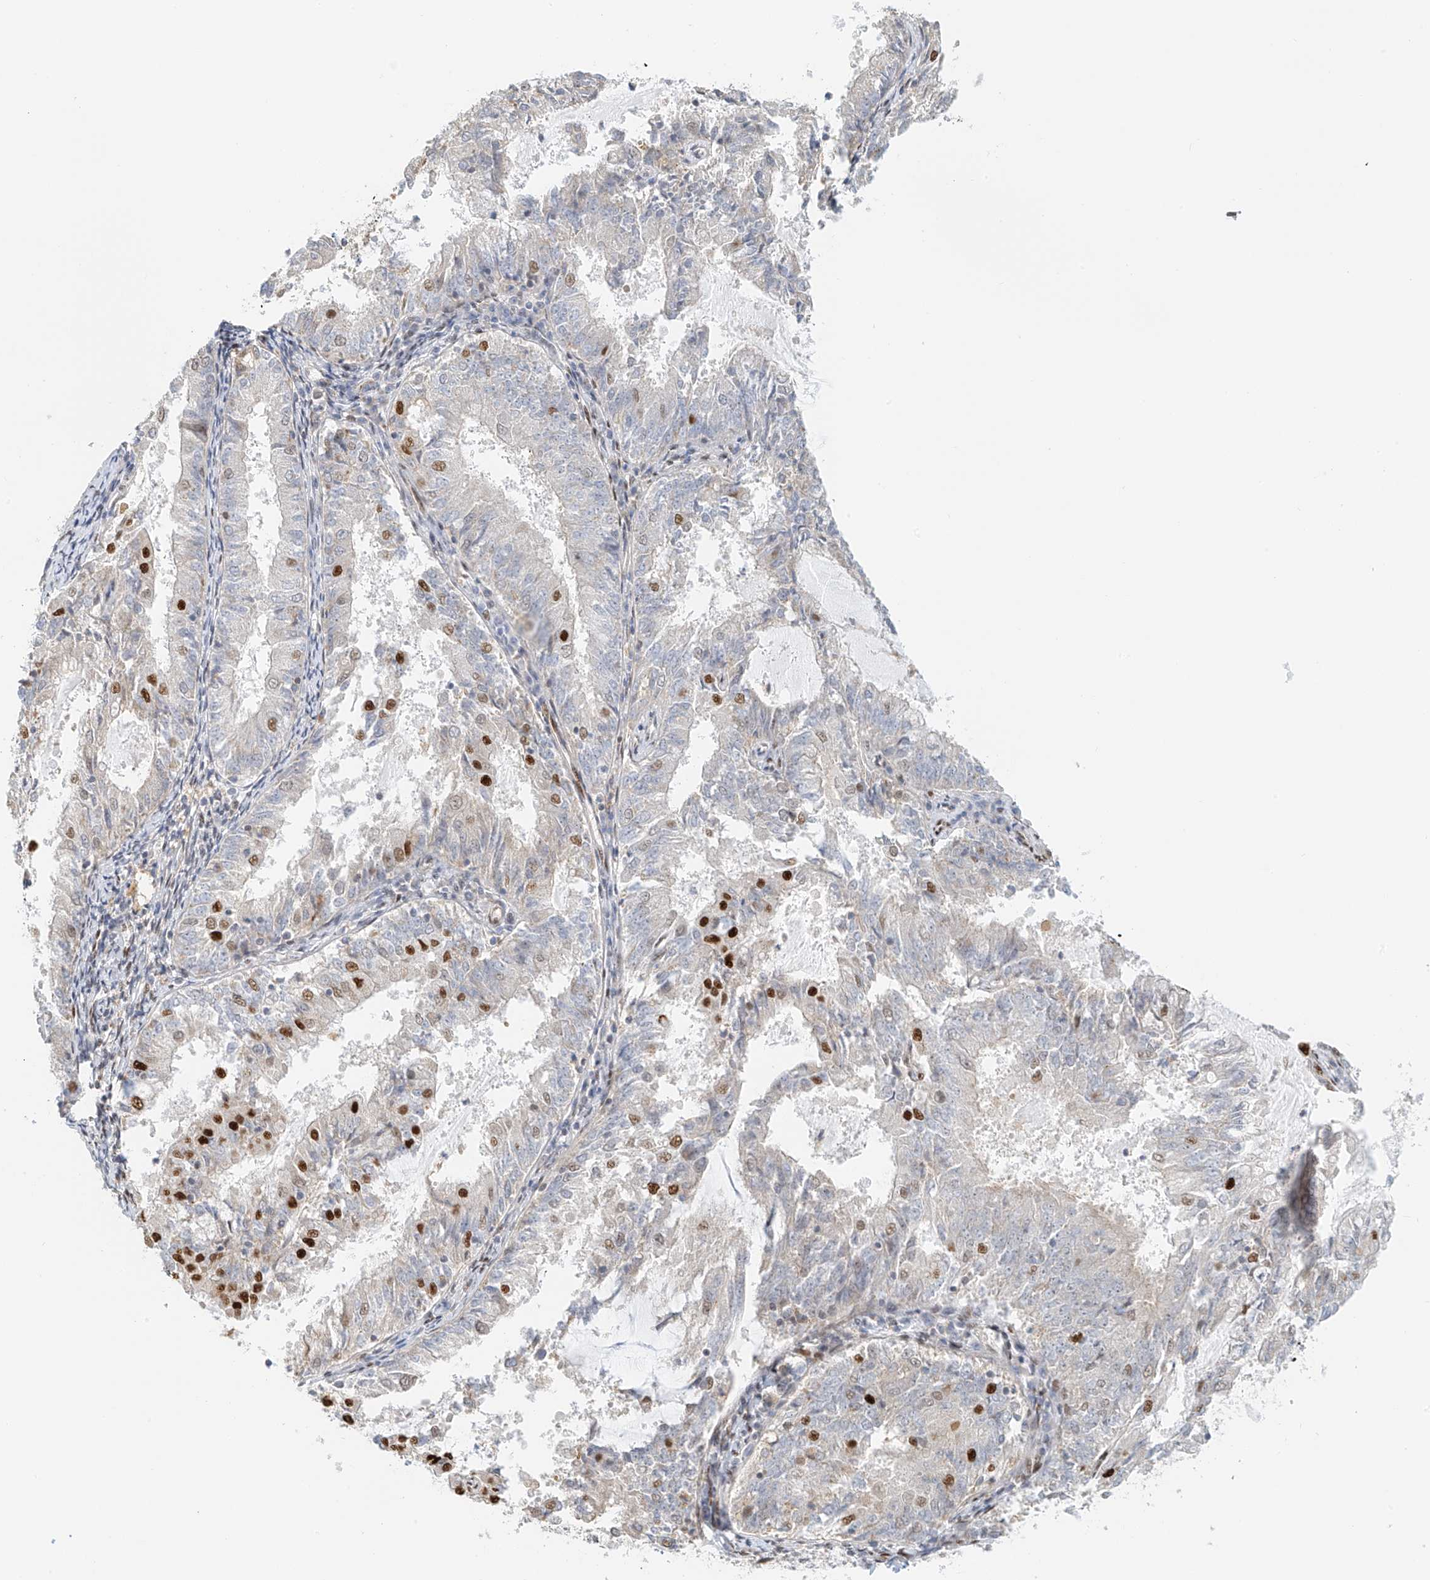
{"staining": {"intensity": "strong", "quantity": "<25%", "location": "nuclear"}, "tissue": "endometrial cancer", "cell_type": "Tumor cells", "image_type": "cancer", "snomed": [{"axis": "morphology", "description": "Adenocarcinoma, NOS"}, {"axis": "topography", "description": "Endometrium"}], "caption": "Immunohistochemistry of endometrial cancer displays medium levels of strong nuclear positivity in about <25% of tumor cells.", "gene": "ZNF514", "patient": {"sex": "female", "age": 57}}